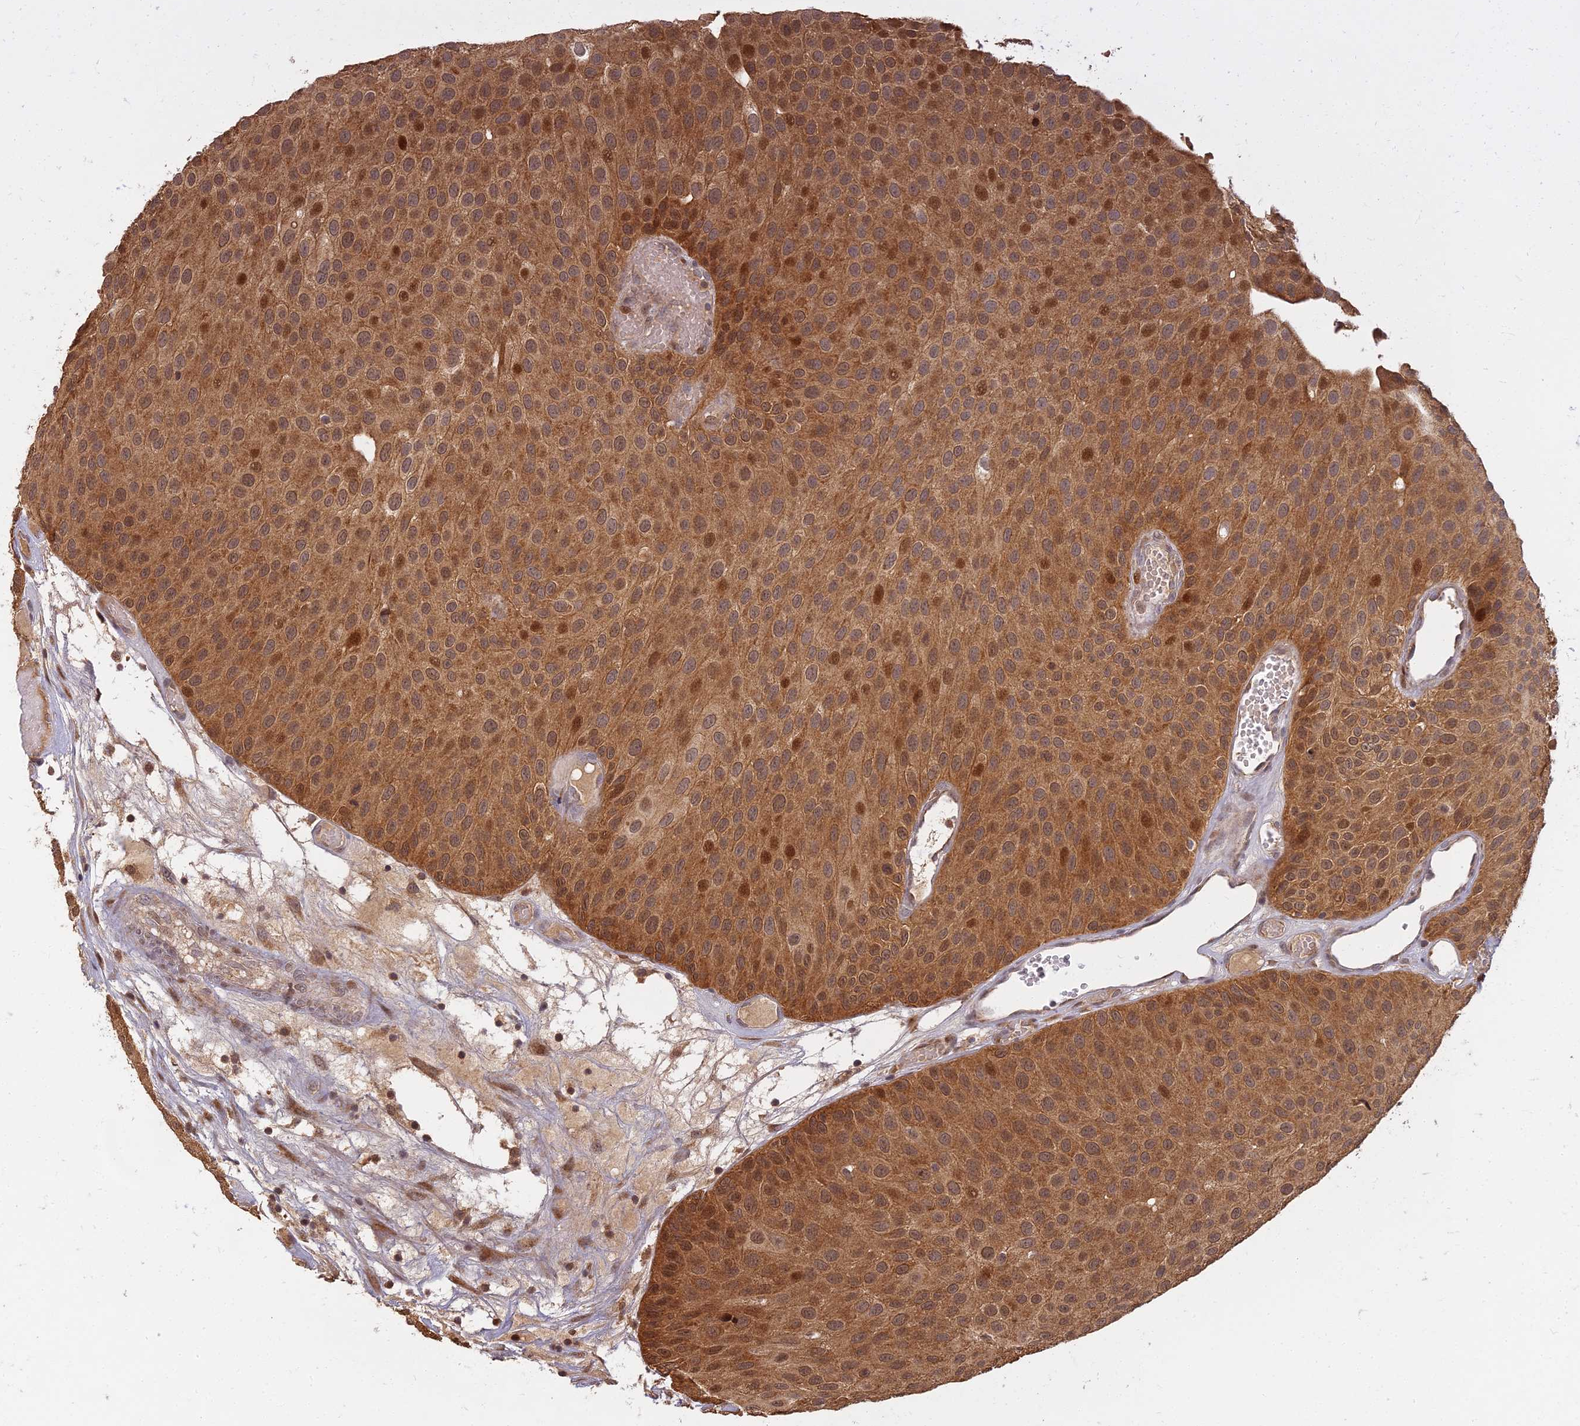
{"staining": {"intensity": "strong", "quantity": ">75%", "location": "cytoplasmic/membranous,nuclear"}, "tissue": "urothelial cancer", "cell_type": "Tumor cells", "image_type": "cancer", "snomed": [{"axis": "morphology", "description": "Urothelial carcinoma, Low grade"}, {"axis": "topography", "description": "Urinary bladder"}], "caption": "Brown immunohistochemical staining in urothelial cancer demonstrates strong cytoplasmic/membranous and nuclear positivity in approximately >75% of tumor cells.", "gene": "RGL3", "patient": {"sex": "male", "age": 89}}